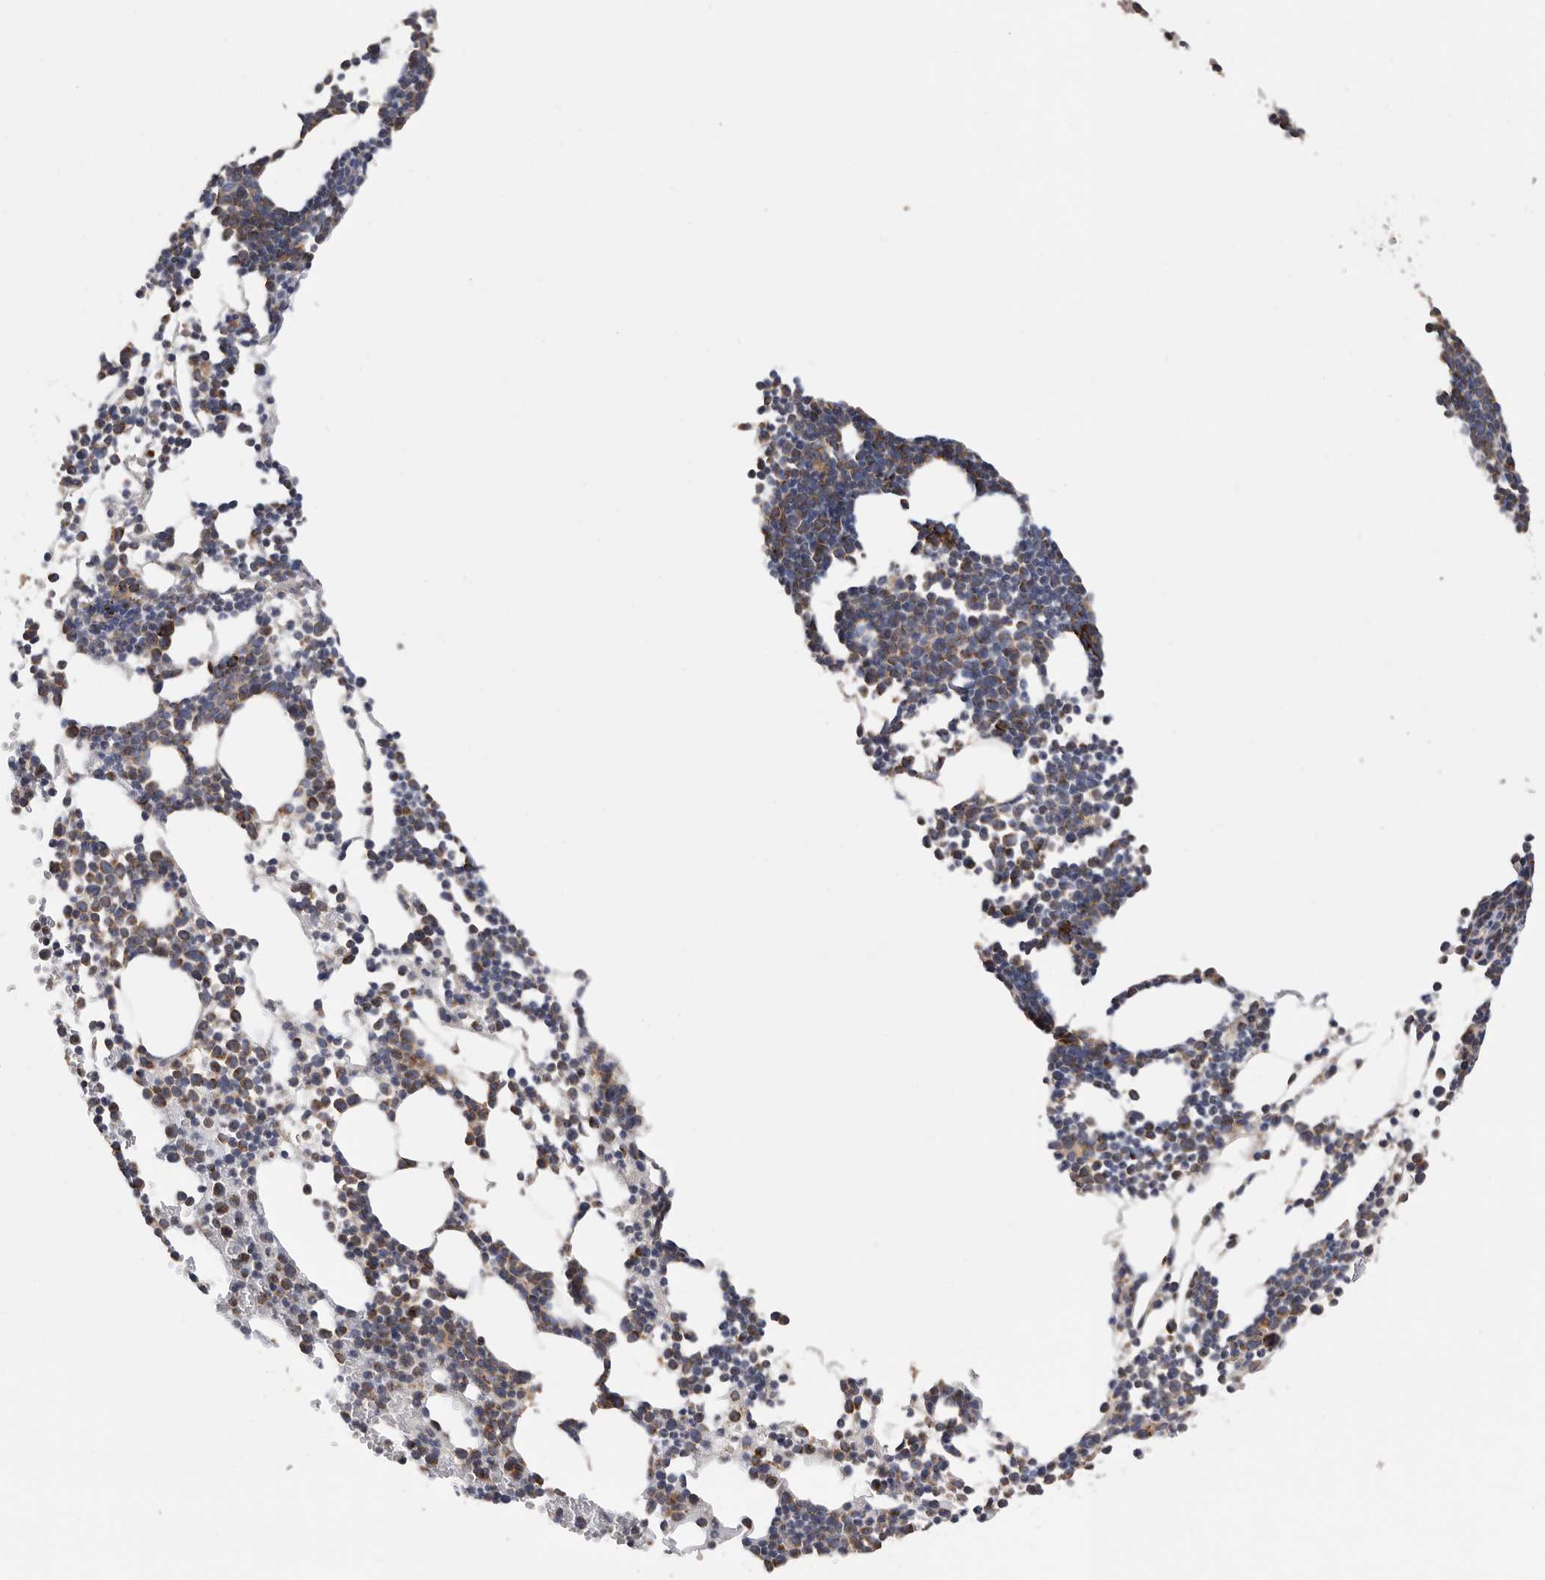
{"staining": {"intensity": "moderate", "quantity": ">75%", "location": "cytoplasmic/membranous"}, "tissue": "bone marrow", "cell_type": "Hematopoietic cells", "image_type": "normal", "snomed": [{"axis": "morphology", "description": "Normal tissue, NOS"}, {"axis": "topography", "description": "Bone marrow"}], "caption": "Immunohistochemistry (IHC) photomicrograph of normal bone marrow: human bone marrow stained using IHC shows medium levels of moderate protein expression localized specifically in the cytoplasmic/membranous of hematopoietic cells, appearing as a cytoplasmic/membranous brown color.", "gene": "WFDC1", "patient": {"sex": "female", "age": 67}}